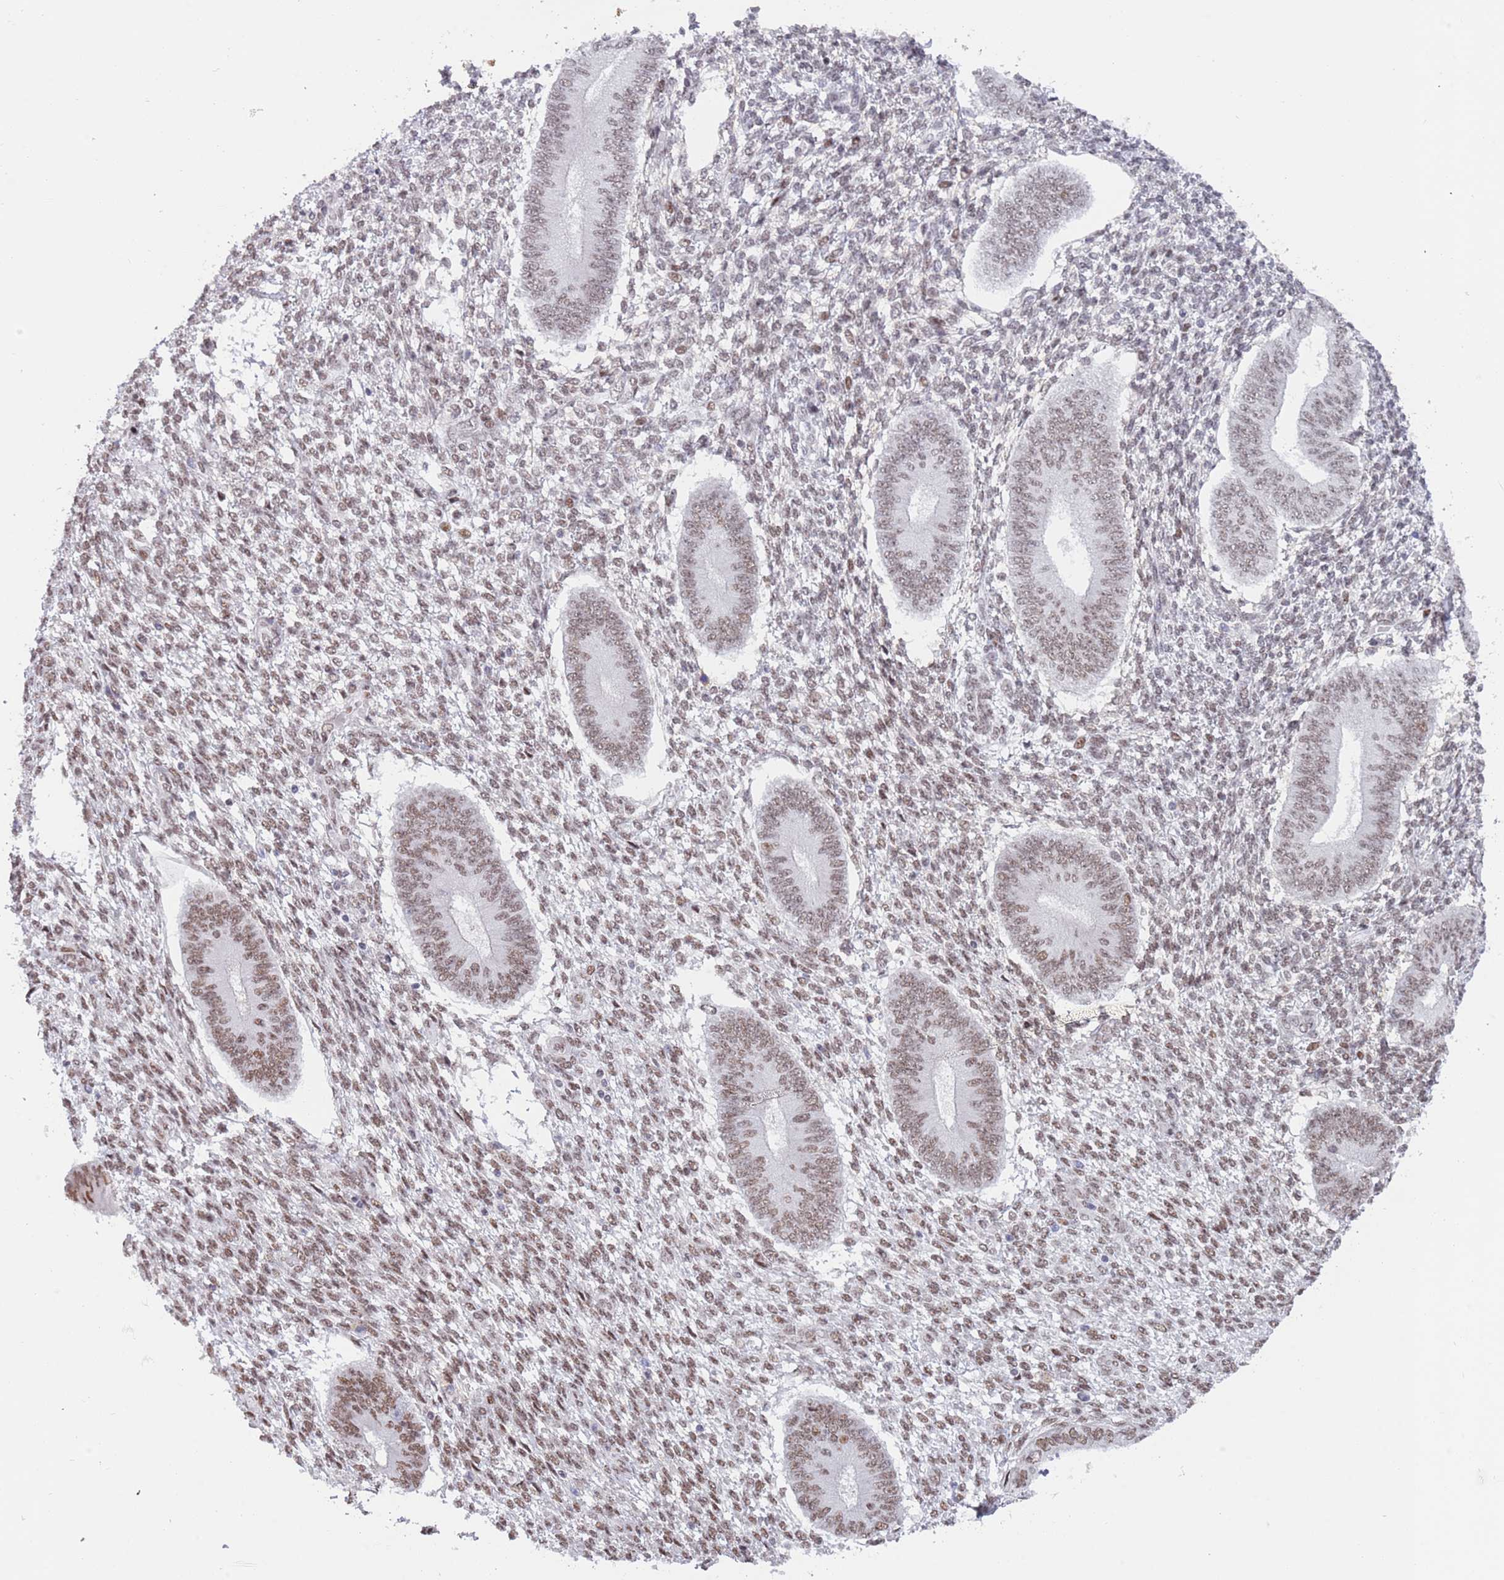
{"staining": {"intensity": "moderate", "quantity": ">75%", "location": "nuclear"}, "tissue": "endometrium", "cell_type": "Cells in endometrial stroma", "image_type": "normal", "snomed": [{"axis": "morphology", "description": "Normal tissue, NOS"}, {"axis": "topography", "description": "Endometrium"}], "caption": "Unremarkable endometrium was stained to show a protein in brown. There is medium levels of moderate nuclear positivity in about >75% of cells in endometrial stroma.", "gene": "ZNF382", "patient": {"sex": "female", "age": 49}}